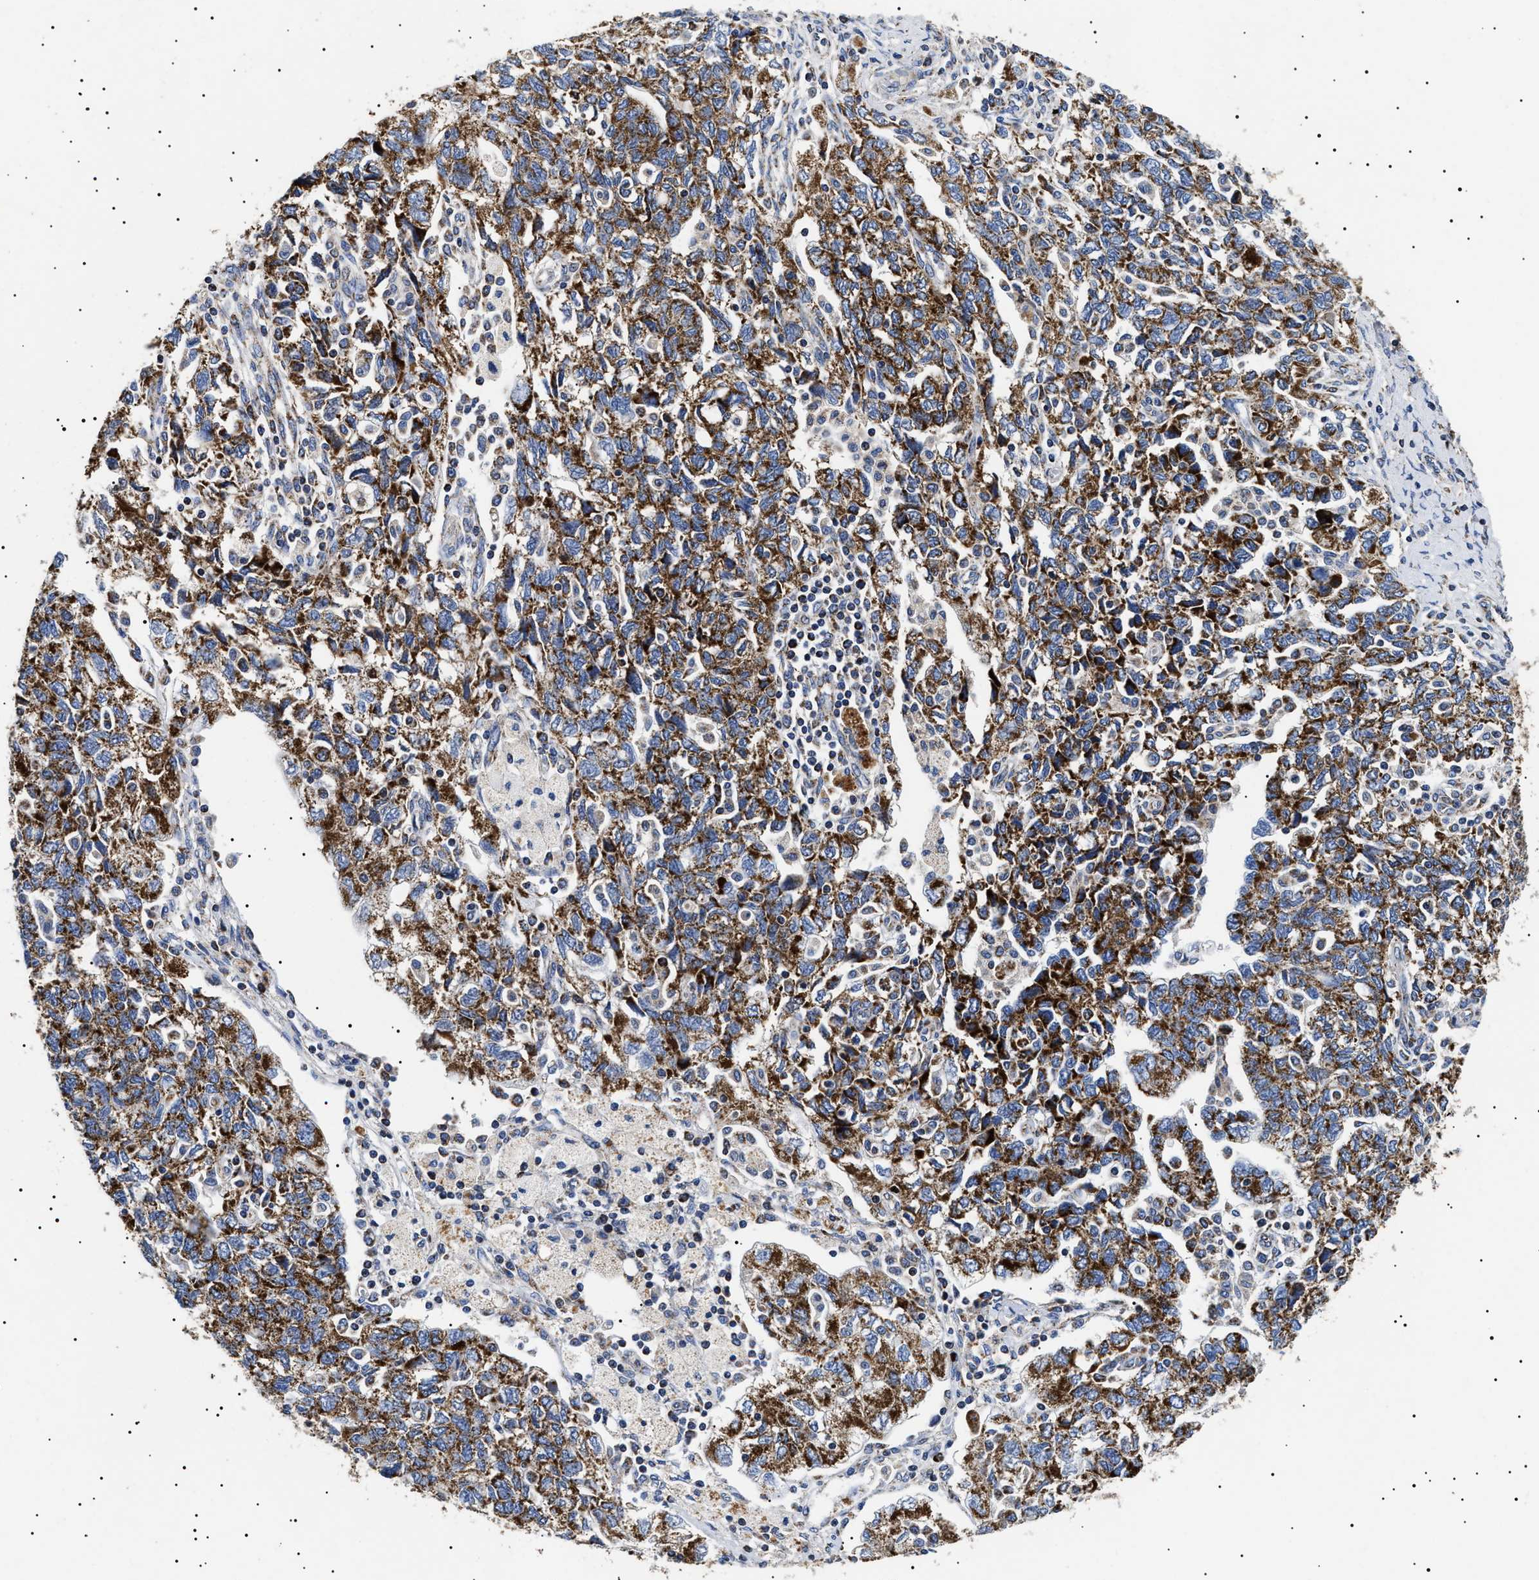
{"staining": {"intensity": "strong", "quantity": ">75%", "location": "cytoplasmic/membranous"}, "tissue": "ovarian cancer", "cell_type": "Tumor cells", "image_type": "cancer", "snomed": [{"axis": "morphology", "description": "Carcinoma, NOS"}, {"axis": "morphology", "description": "Cystadenocarcinoma, serous, NOS"}, {"axis": "topography", "description": "Ovary"}], "caption": "There is high levels of strong cytoplasmic/membranous expression in tumor cells of ovarian cancer, as demonstrated by immunohistochemical staining (brown color).", "gene": "CHRDL2", "patient": {"sex": "female", "age": 69}}